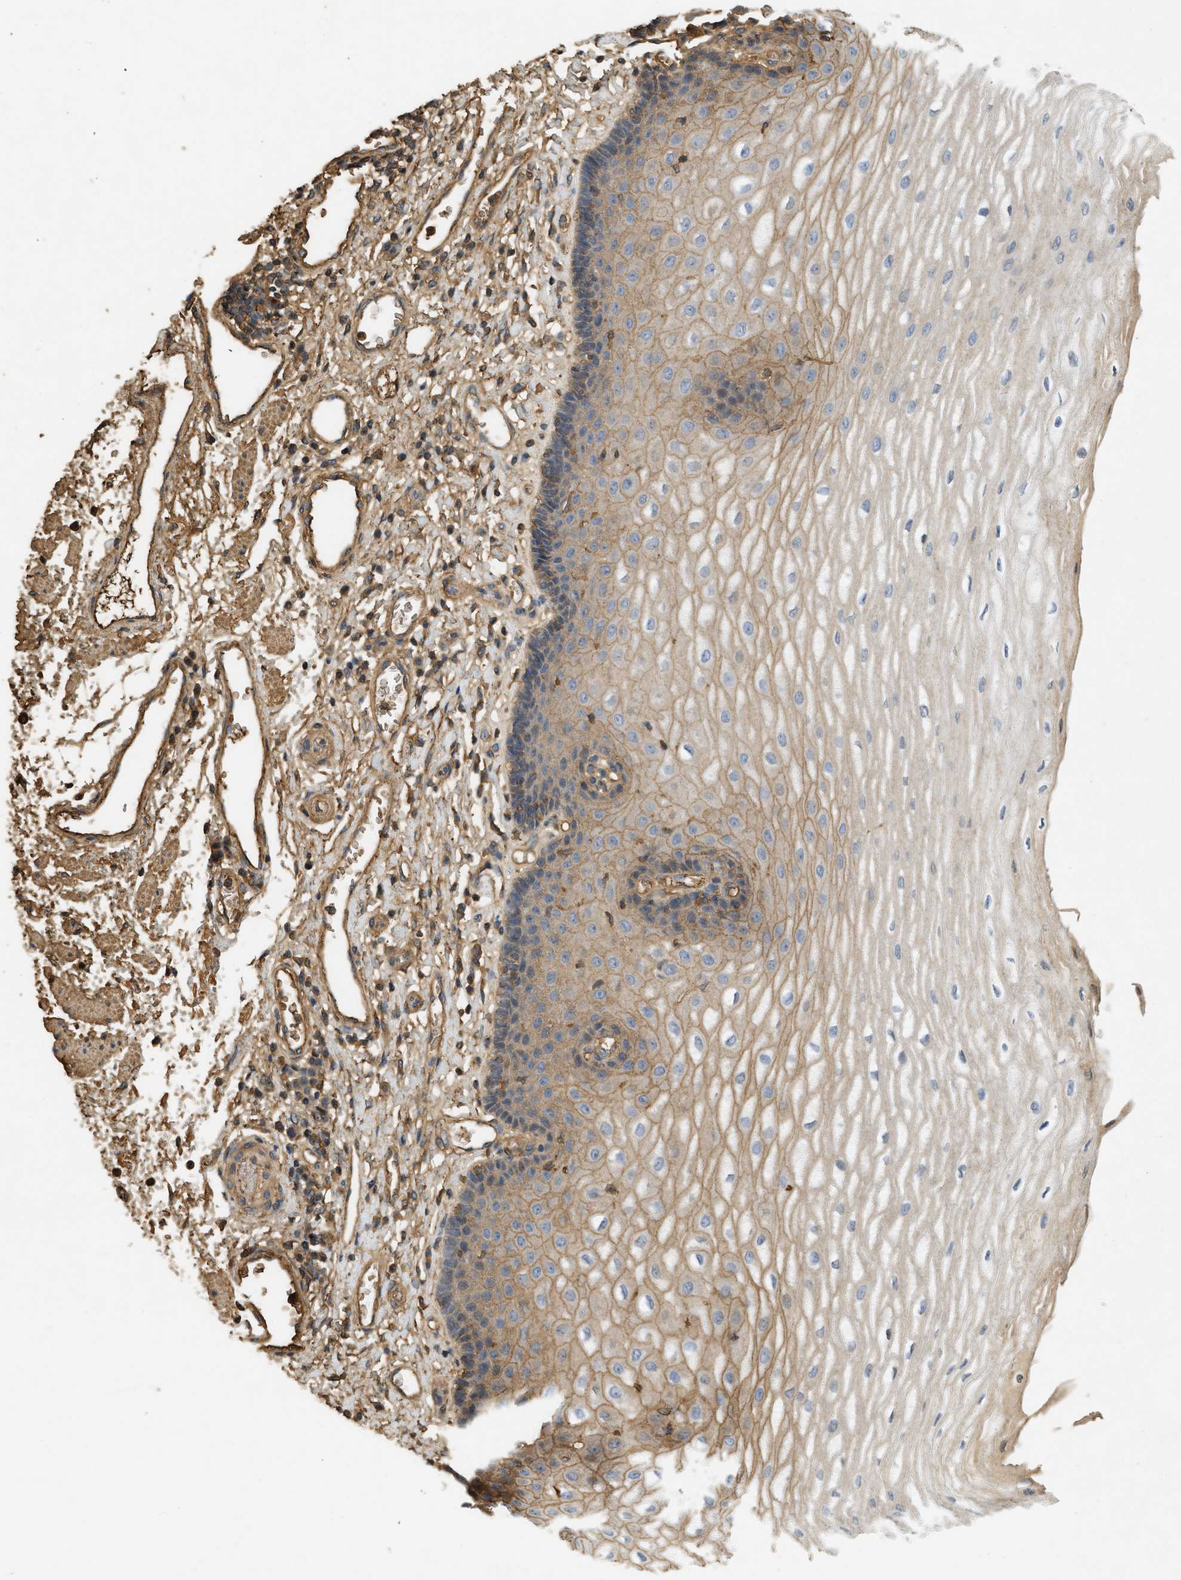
{"staining": {"intensity": "moderate", "quantity": ">75%", "location": "cytoplasmic/membranous"}, "tissue": "esophagus", "cell_type": "Squamous epithelial cells", "image_type": "normal", "snomed": [{"axis": "morphology", "description": "Normal tissue, NOS"}, {"axis": "topography", "description": "Esophagus"}], "caption": "Protein expression analysis of normal esophagus shows moderate cytoplasmic/membranous expression in about >75% of squamous epithelial cells.", "gene": "F8", "patient": {"sex": "male", "age": 54}}